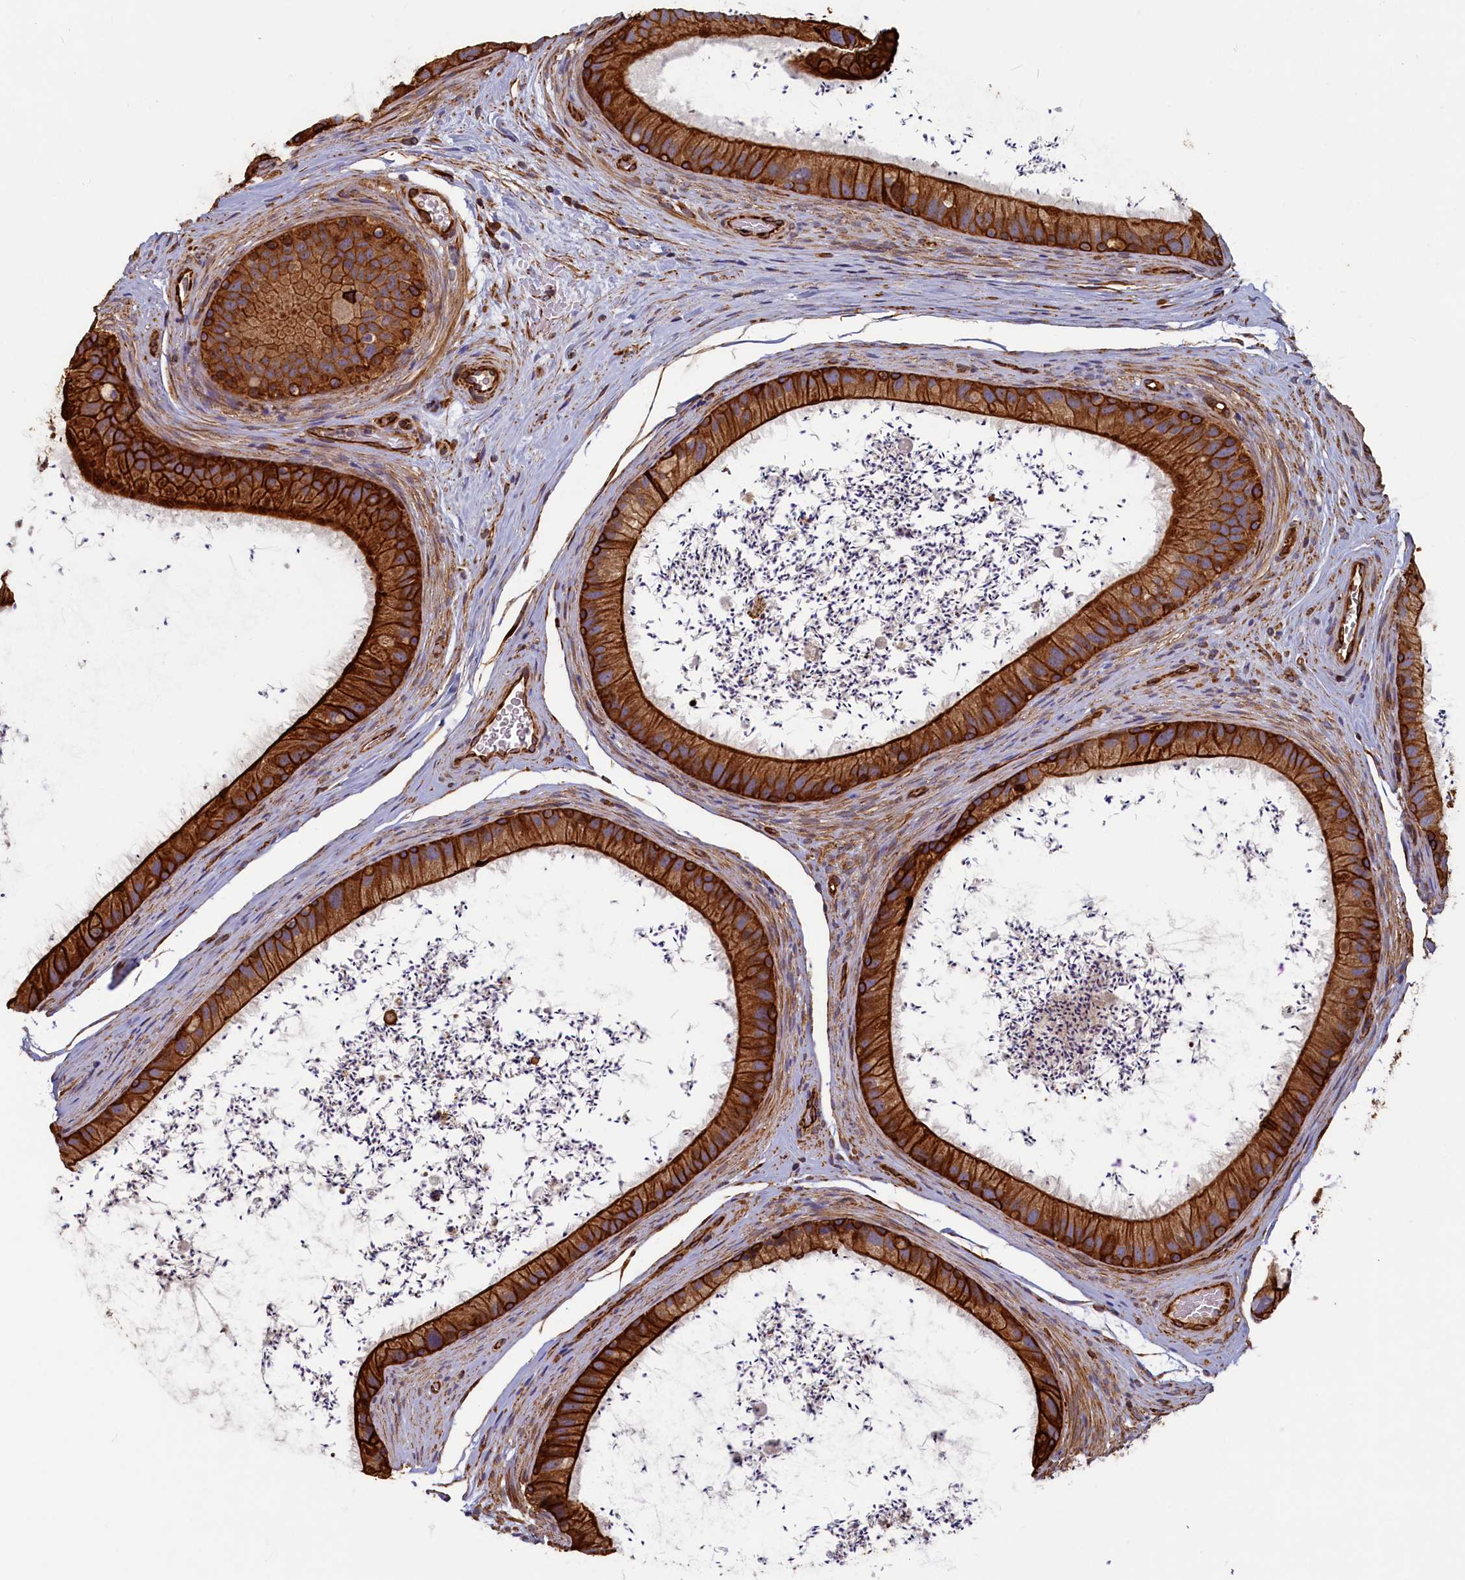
{"staining": {"intensity": "strong", "quantity": ">75%", "location": "cytoplasmic/membranous"}, "tissue": "epididymis", "cell_type": "Glandular cells", "image_type": "normal", "snomed": [{"axis": "morphology", "description": "Normal tissue, NOS"}, {"axis": "topography", "description": "Epididymis, spermatic cord, NOS"}], "caption": "Protein expression analysis of benign epididymis shows strong cytoplasmic/membranous expression in about >75% of glandular cells.", "gene": "LRRC57", "patient": {"sex": "male", "age": 50}}